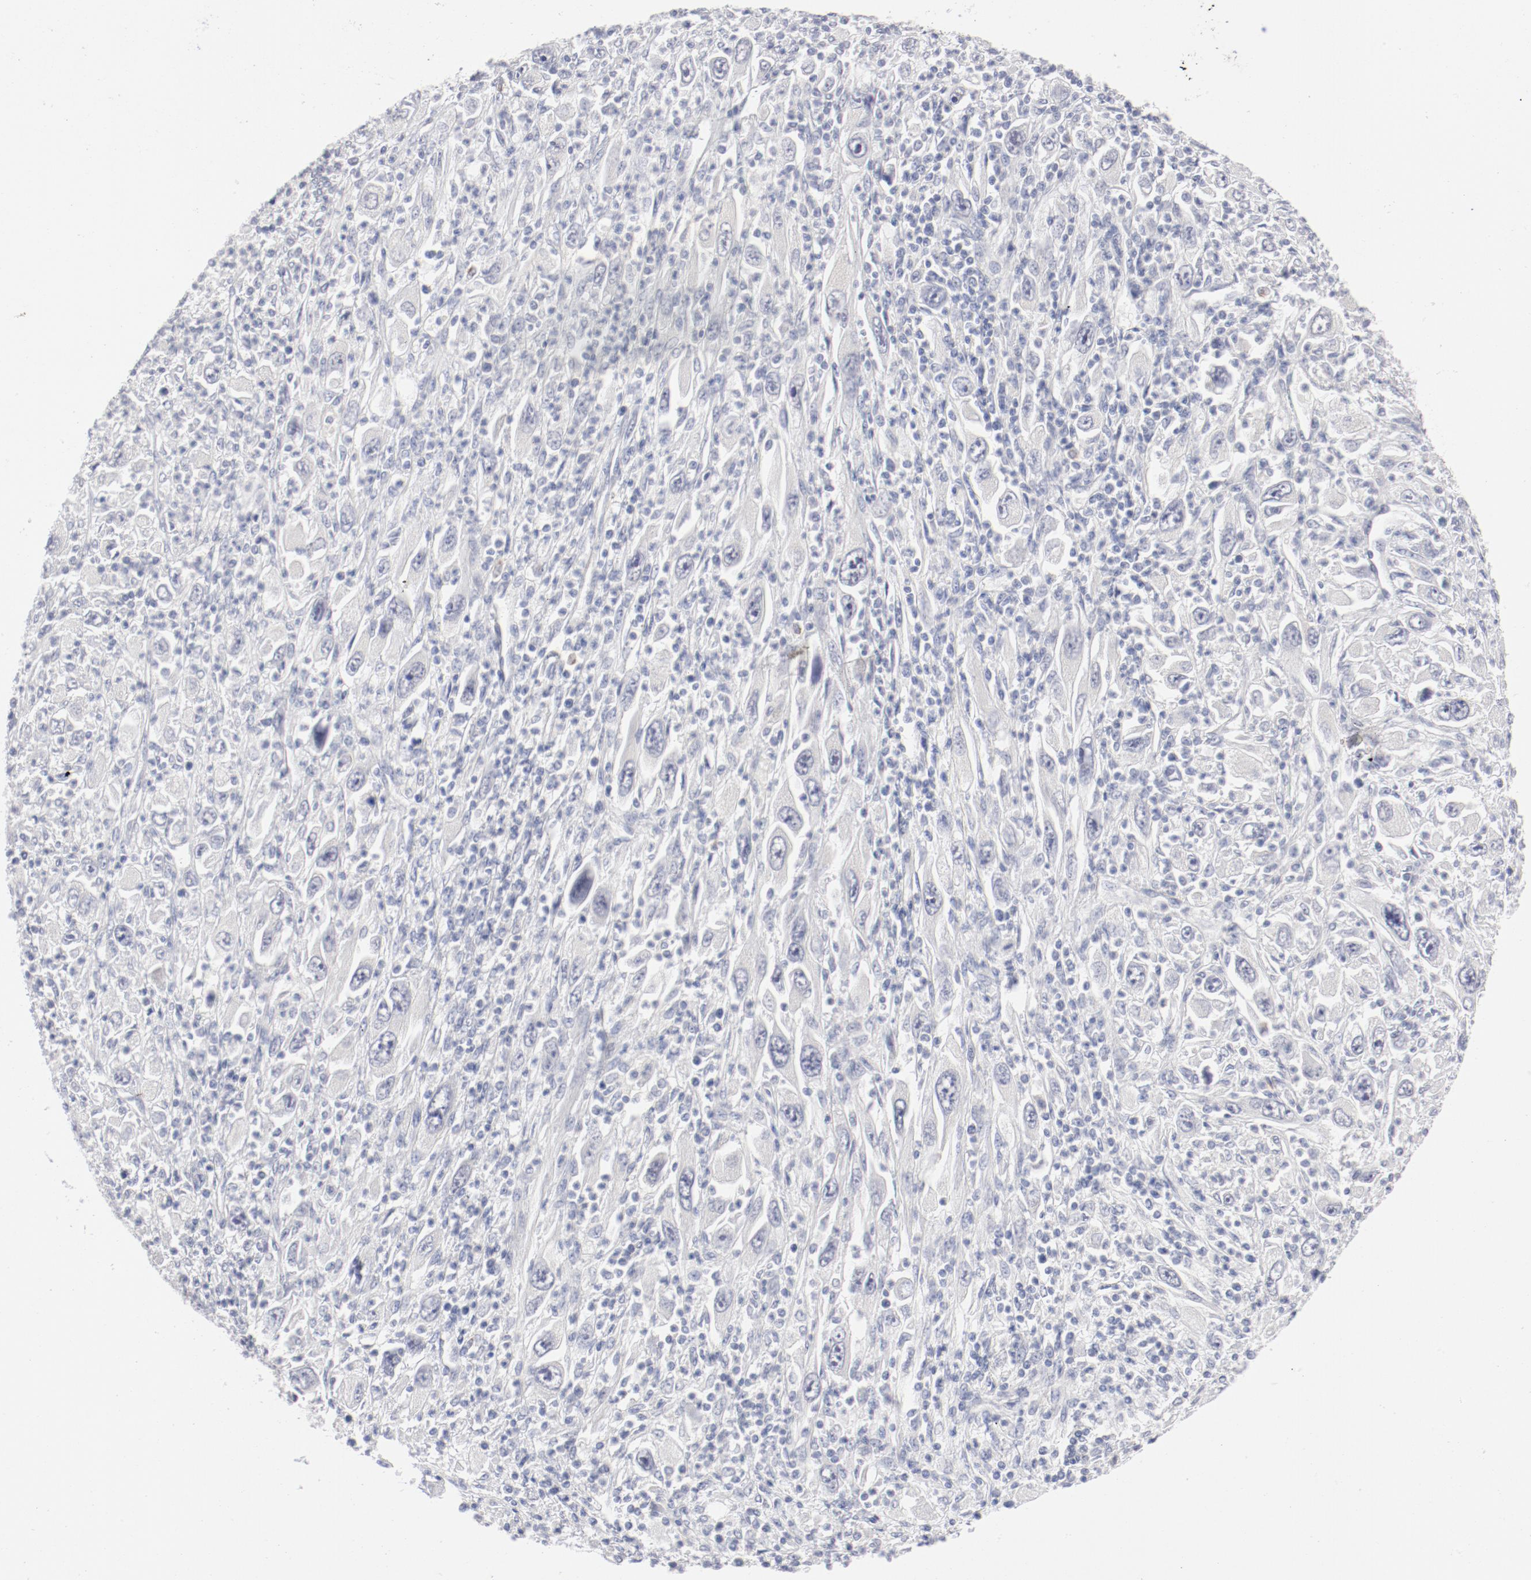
{"staining": {"intensity": "negative", "quantity": "none", "location": "none"}, "tissue": "melanoma", "cell_type": "Tumor cells", "image_type": "cancer", "snomed": [{"axis": "morphology", "description": "Malignant melanoma, Metastatic site"}, {"axis": "topography", "description": "Skin"}], "caption": "IHC of human melanoma exhibits no positivity in tumor cells.", "gene": "SH3BGR", "patient": {"sex": "female", "age": 56}}